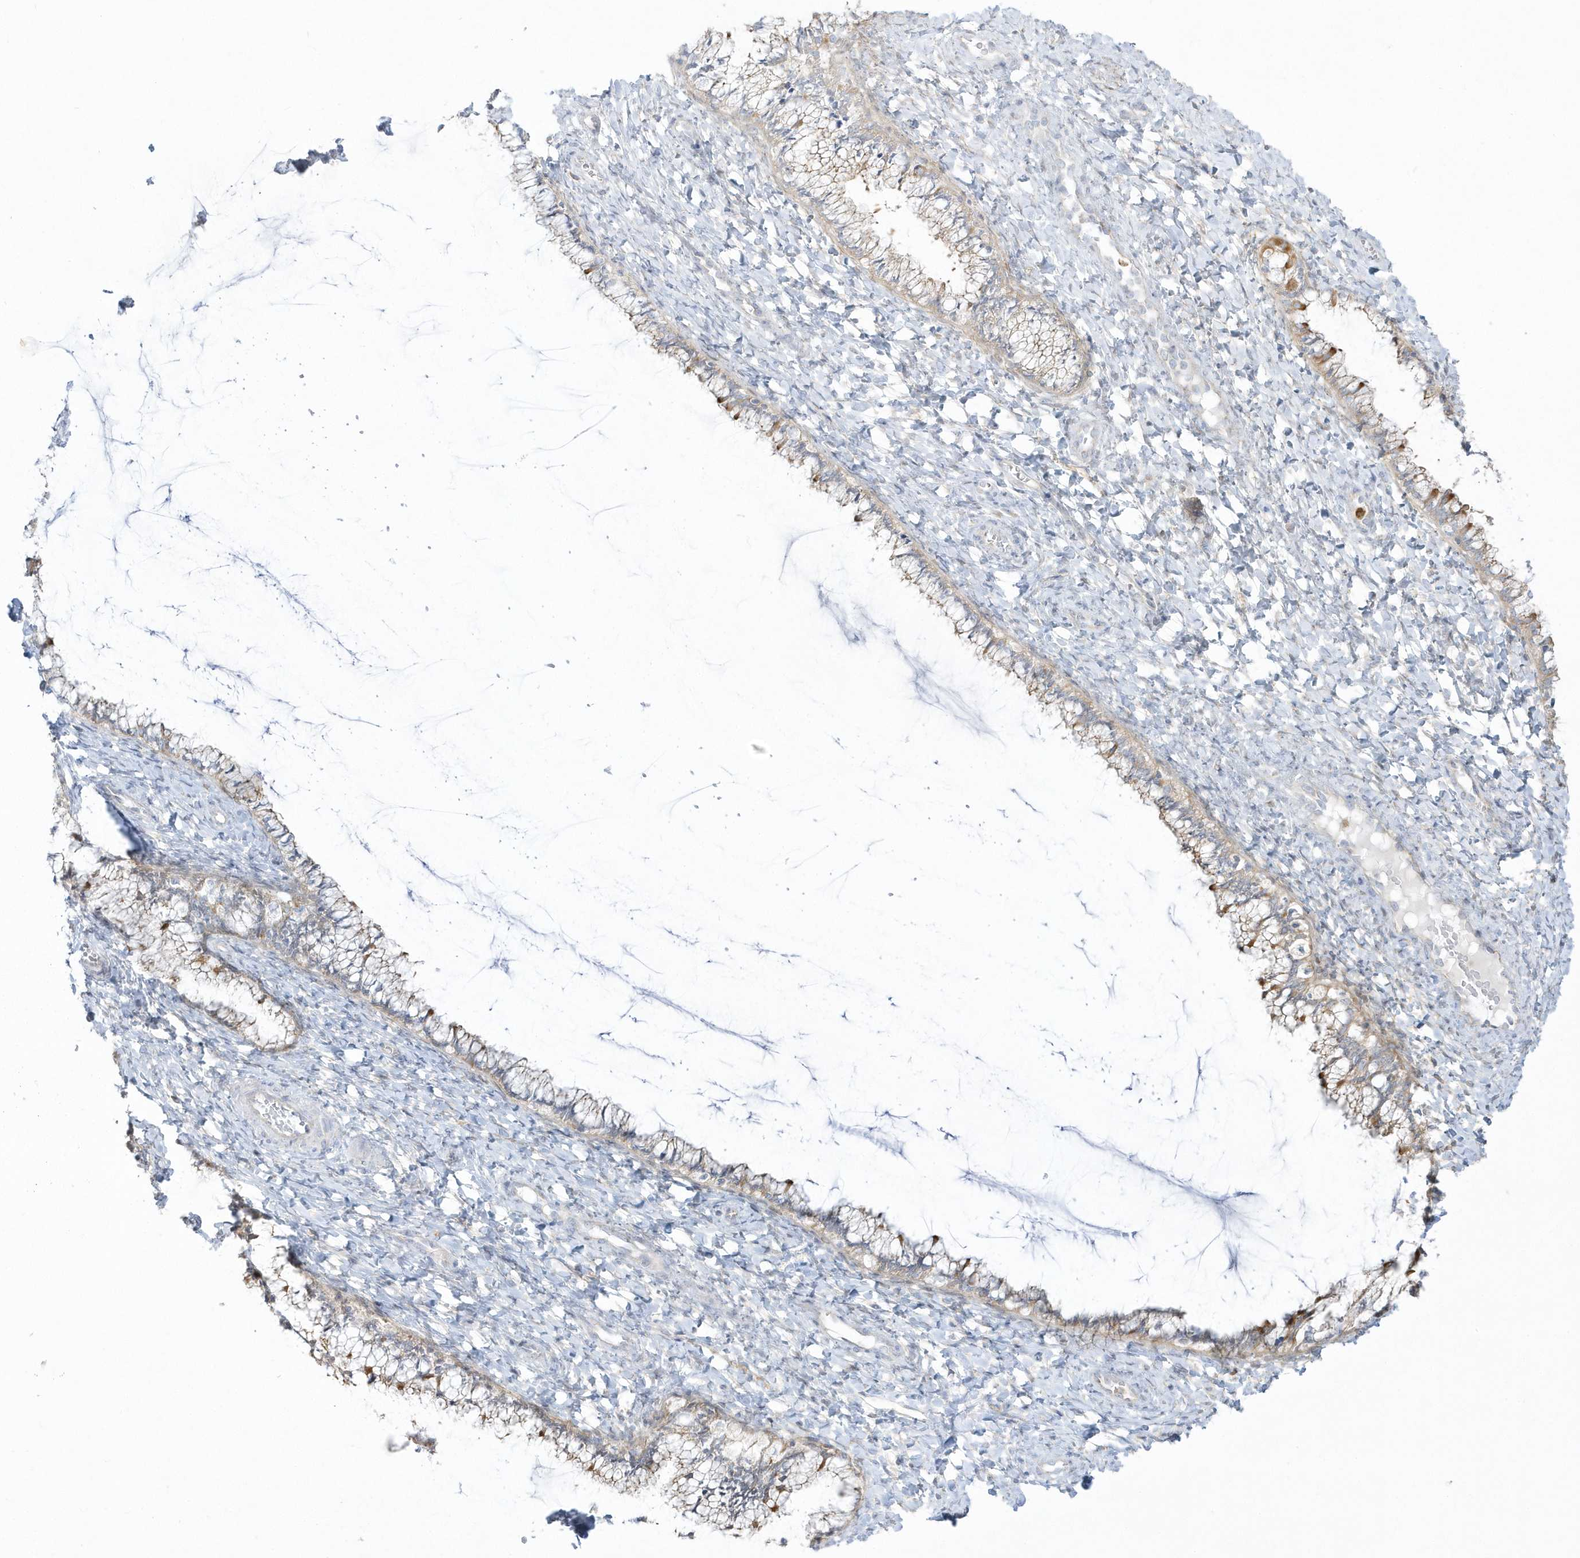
{"staining": {"intensity": "moderate", "quantity": "<25%", "location": "cytoplasmic/membranous"}, "tissue": "cervix", "cell_type": "Glandular cells", "image_type": "normal", "snomed": [{"axis": "morphology", "description": "Normal tissue, NOS"}, {"axis": "morphology", "description": "Adenocarcinoma, NOS"}, {"axis": "topography", "description": "Cervix"}], "caption": "Protein staining exhibits moderate cytoplasmic/membranous staining in approximately <25% of glandular cells in benign cervix.", "gene": "DNAJC18", "patient": {"sex": "female", "age": 29}}